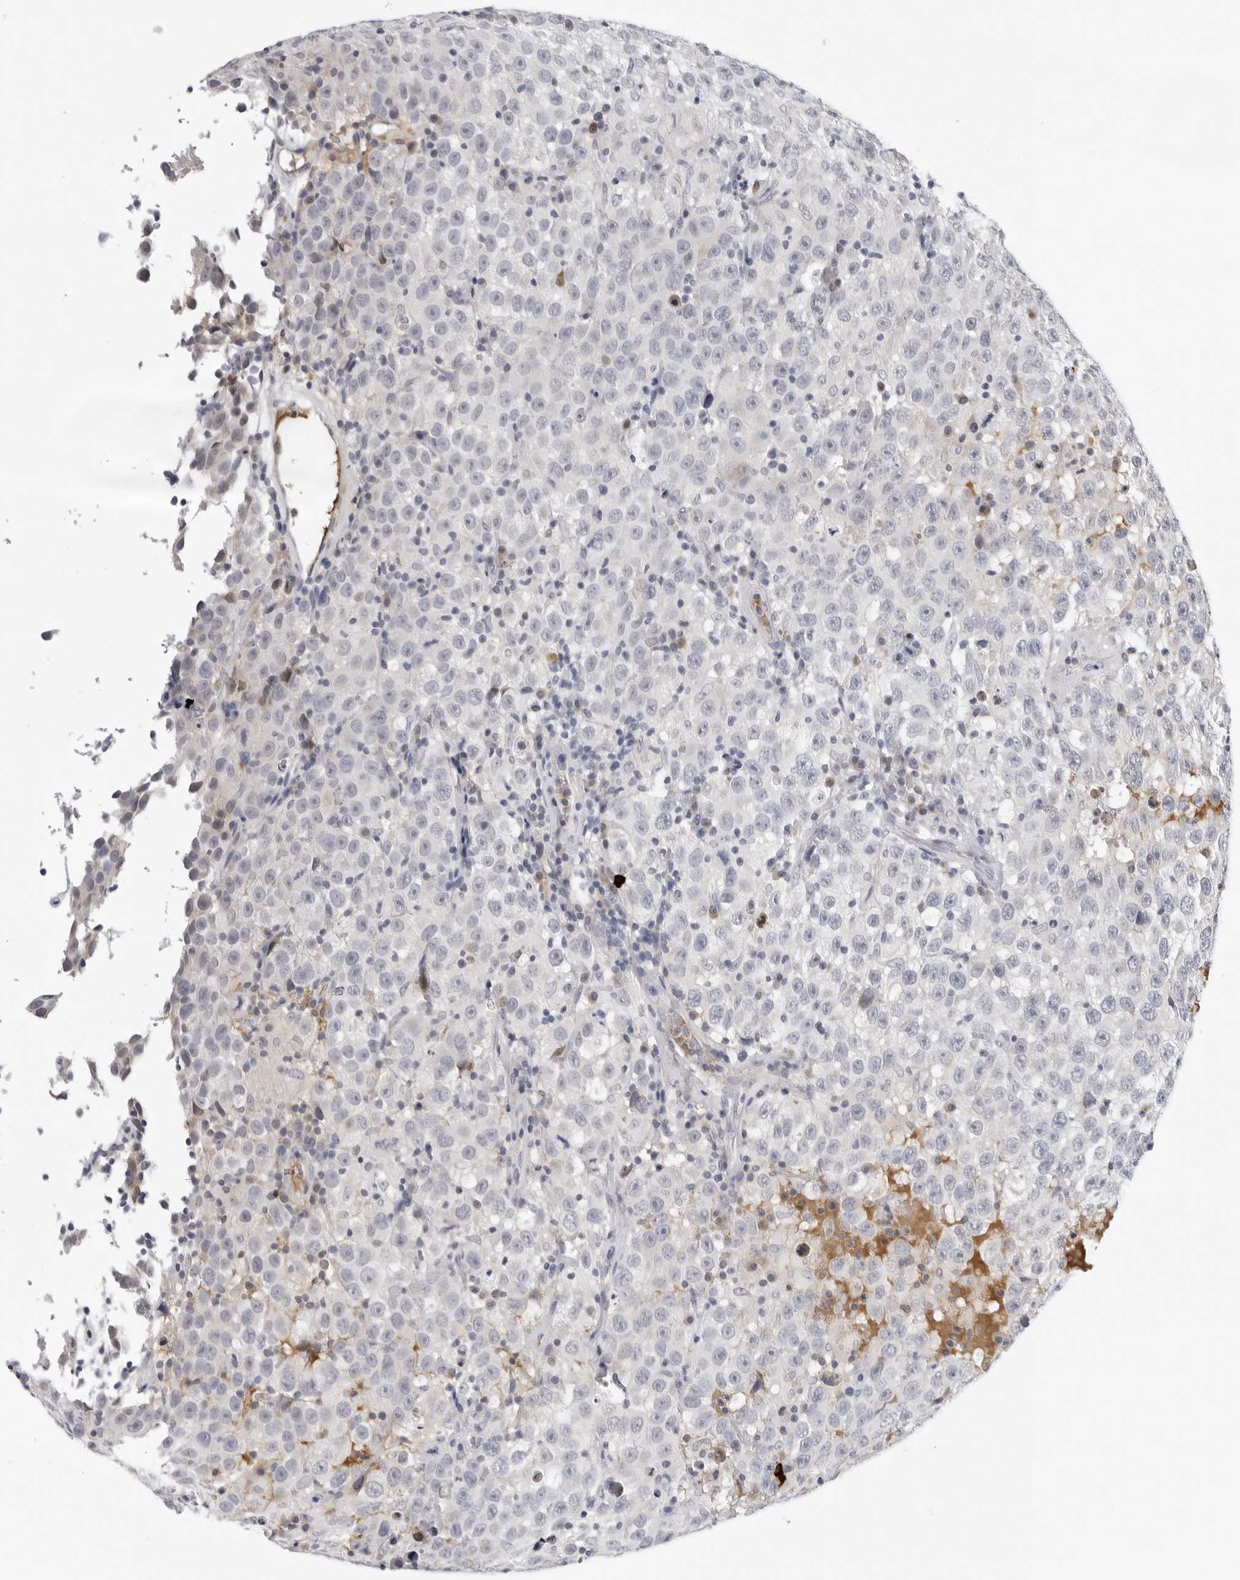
{"staining": {"intensity": "negative", "quantity": "none", "location": "none"}, "tissue": "testis cancer", "cell_type": "Tumor cells", "image_type": "cancer", "snomed": [{"axis": "morphology", "description": "Seminoma, NOS"}, {"axis": "topography", "description": "Testis"}], "caption": "The immunohistochemistry micrograph has no significant positivity in tumor cells of seminoma (testis) tissue.", "gene": "ZNF502", "patient": {"sex": "male", "age": 41}}